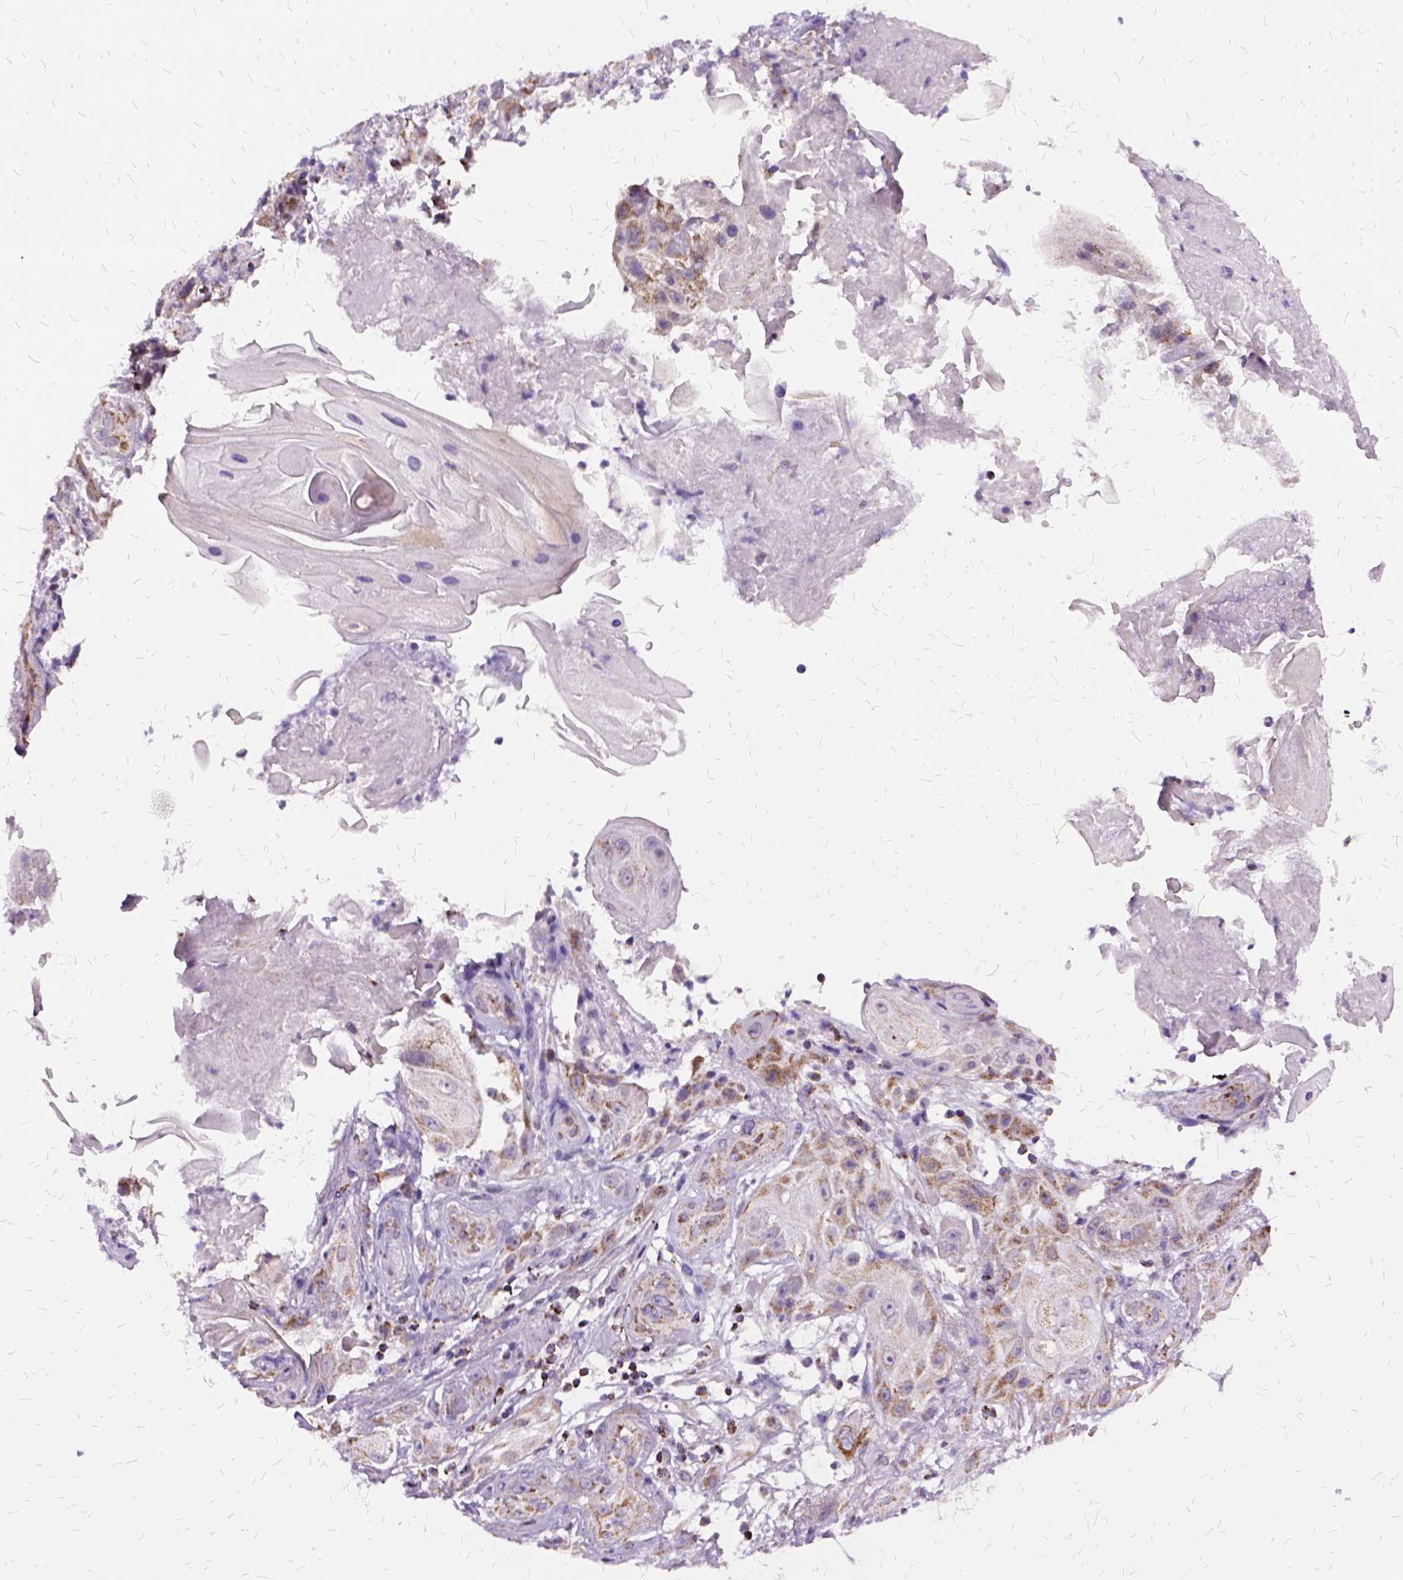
{"staining": {"intensity": "weak", "quantity": ">75%", "location": "cytoplasmic/membranous"}, "tissue": "skin cancer", "cell_type": "Tumor cells", "image_type": "cancer", "snomed": [{"axis": "morphology", "description": "Squamous cell carcinoma, NOS"}, {"axis": "topography", "description": "Skin"}], "caption": "Immunohistochemistry of squamous cell carcinoma (skin) exhibits low levels of weak cytoplasmic/membranous positivity in approximately >75% of tumor cells. (DAB (3,3'-diaminobenzidine) = brown stain, brightfield microscopy at high magnification).", "gene": "OXCT1", "patient": {"sex": "male", "age": 62}}